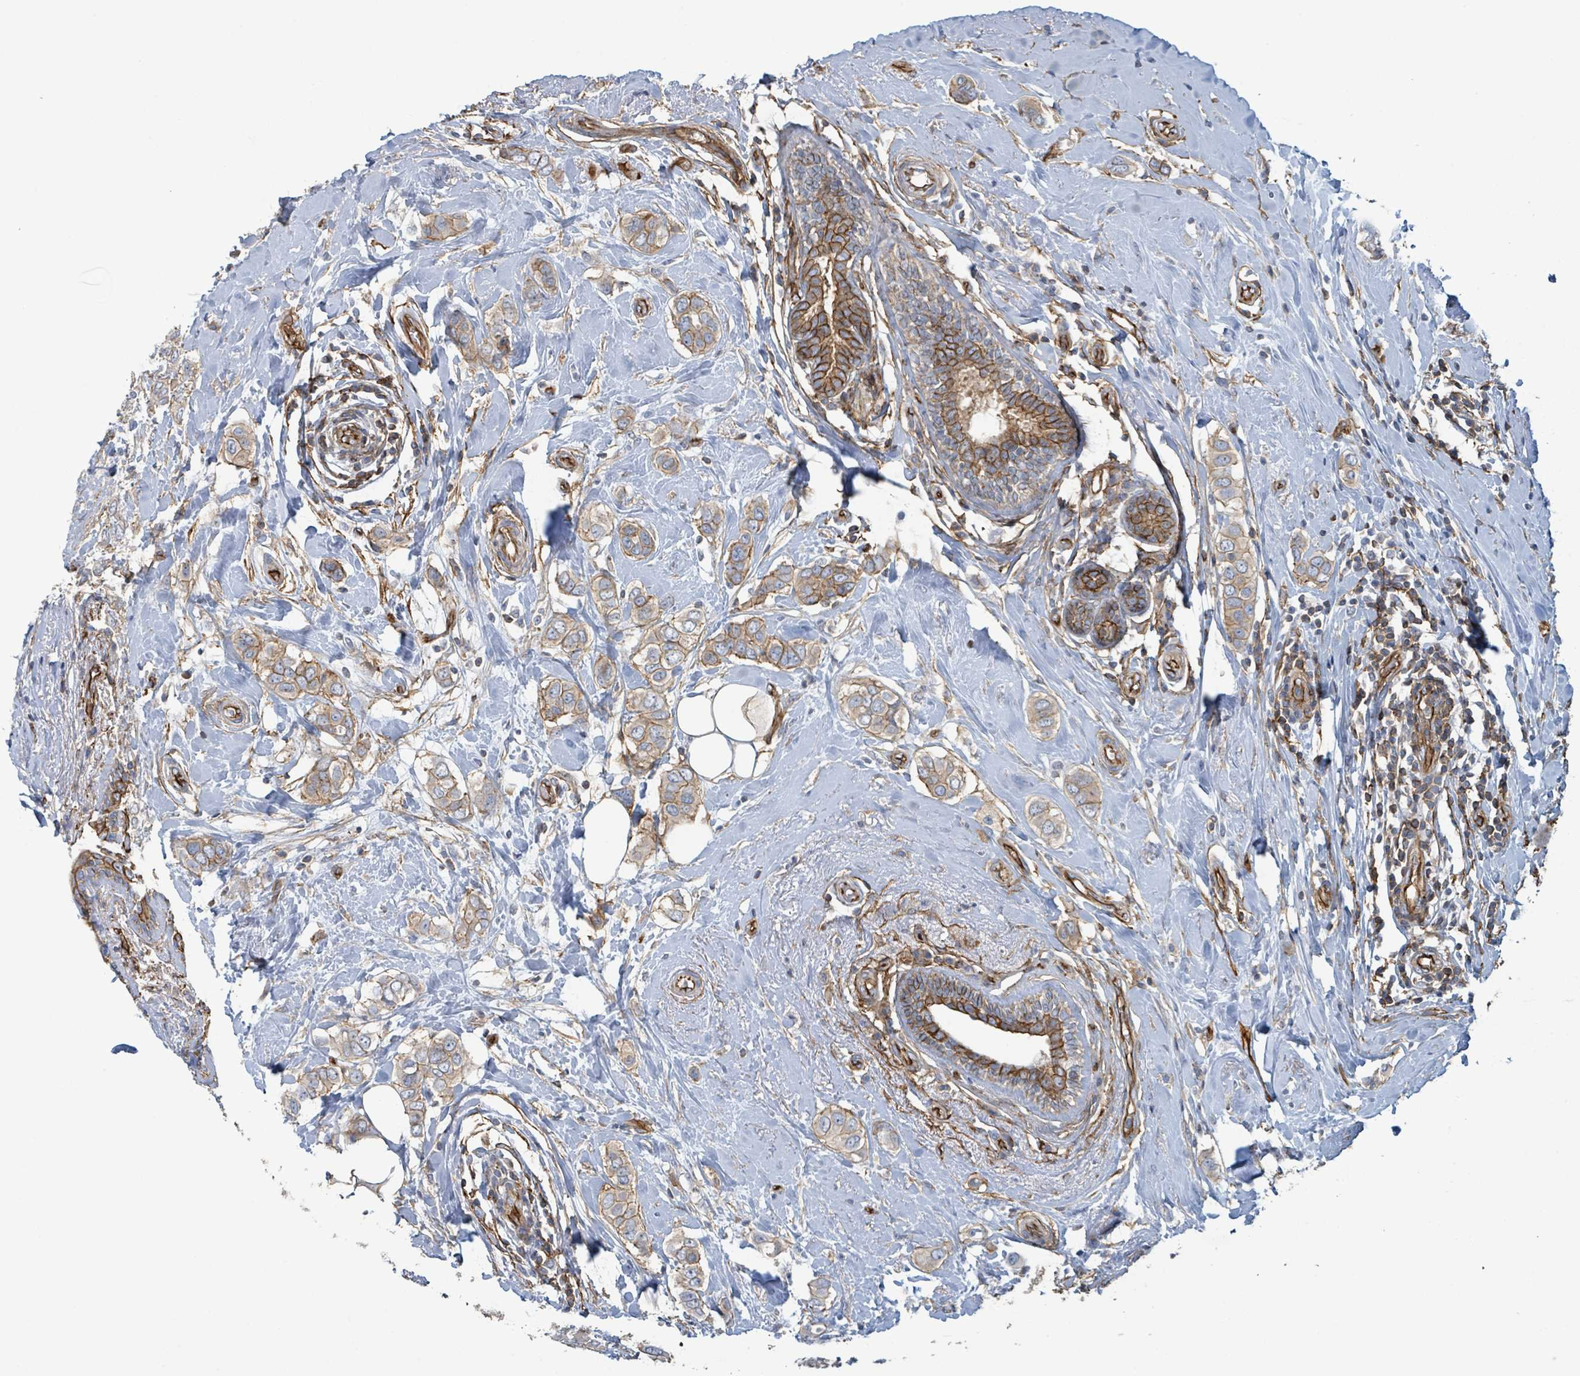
{"staining": {"intensity": "moderate", "quantity": ">75%", "location": "cytoplasmic/membranous"}, "tissue": "breast cancer", "cell_type": "Tumor cells", "image_type": "cancer", "snomed": [{"axis": "morphology", "description": "Lobular carcinoma"}, {"axis": "topography", "description": "Breast"}], "caption": "Immunohistochemical staining of human breast lobular carcinoma shows moderate cytoplasmic/membranous protein expression in about >75% of tumor cells.", "gene": "LDOC1", "patient": {"sex": "female", "age": 51}}